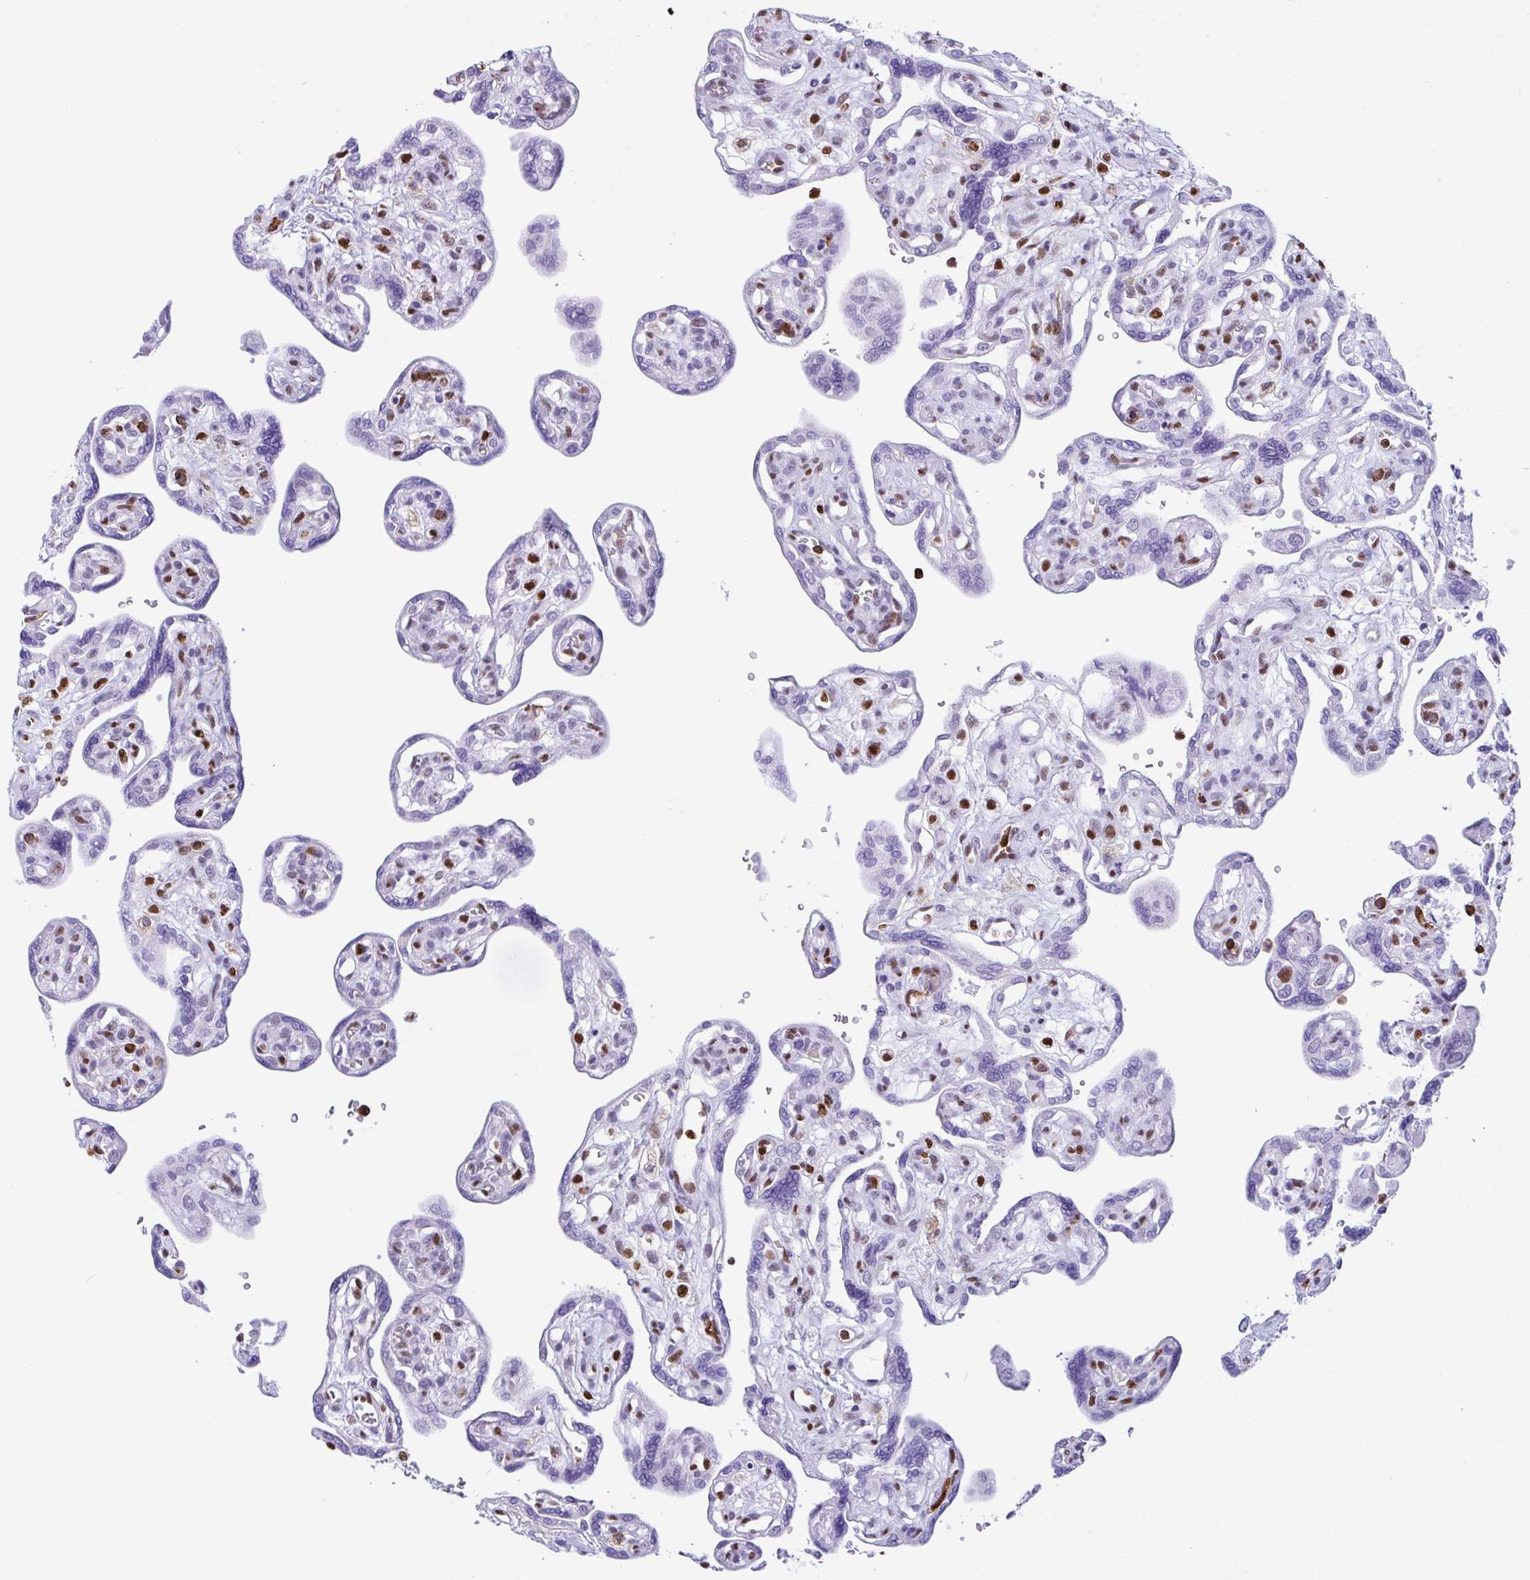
{"staining": {"intensity": "negative", "quantity": "none", "location": "none"}, "tissue": "placenta", "cell_type": "Decidual cells", "image_type": "normal", "snomed": [{"axis": "morphology", "description": "Normal tissue, NOS"}, {"axis": "topography", "description": "Placenta"}], "caption": "High magnification brightfield microscopy of unremarkable placenta stained with DAB (brown) and counterstained with hematoxylin (blue): decidual cells show no significant expression. (DAB immunohistochemistry (IHC), high magnification).", "gene": "BTBD10", "patient": {"sex": "female", "age": 39}}